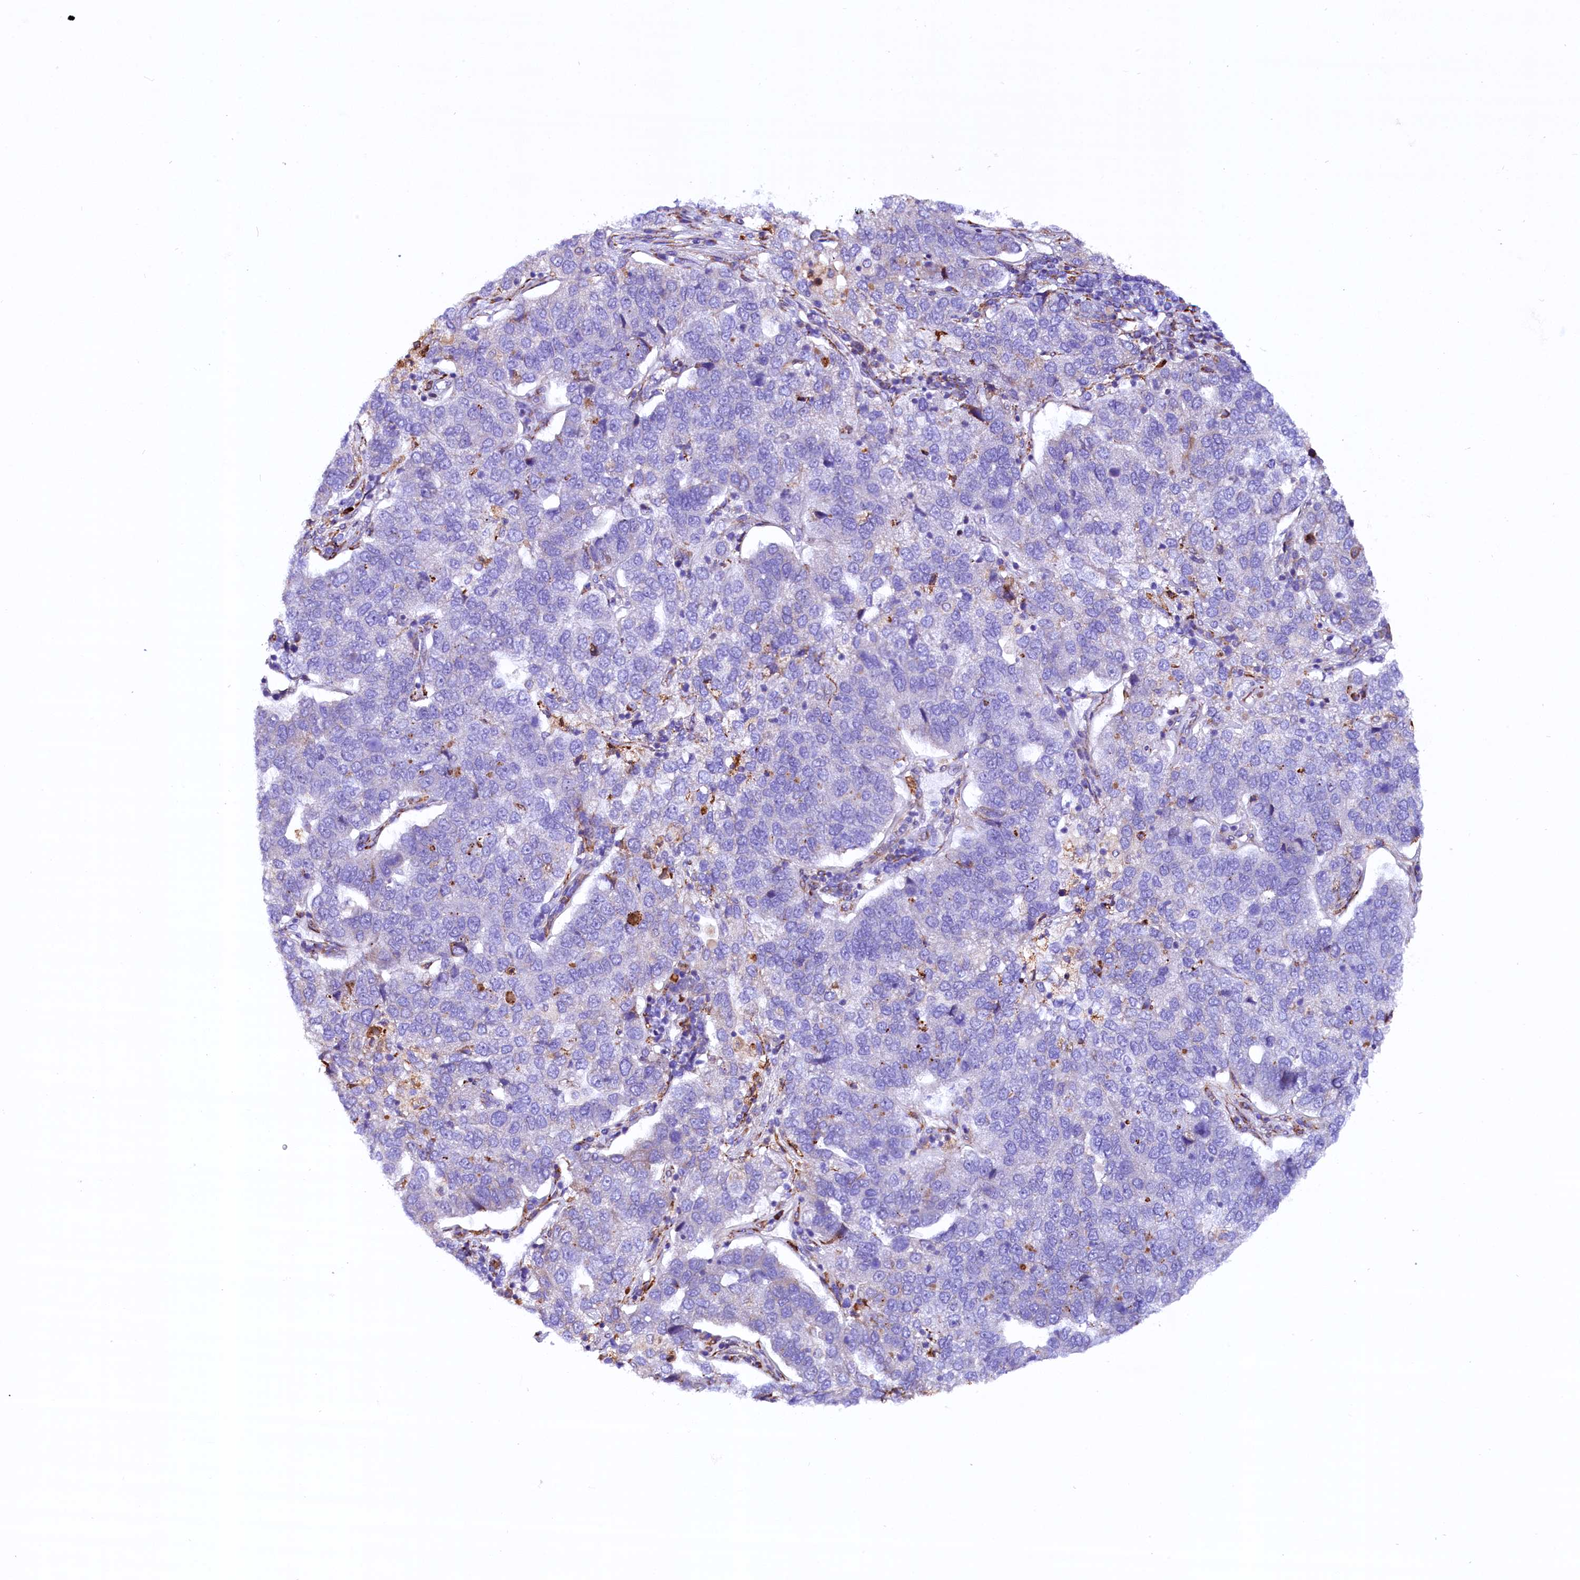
{"staining": {"intensity": "negative", "quantity": "none", "location": "none"}, "tissue": "pancreatic cancer", "cell_type": "Tumor cells", "image_type": "cancer", "snomed": [{"axis": "morphology", "description": "Adenocarcinoma, NOS"}, {"axis": "topography", "description": "Pancreas"}], "caption": "This histopathology image is of pancreatic cancer stained with immunohistochemistry (IHC) to label a protein in brown with the nuclei are counter-stained blue. There is no expression in tumor cells.", "gene": "CMTR2", "patient": {"sex": "female", "age": 61}}